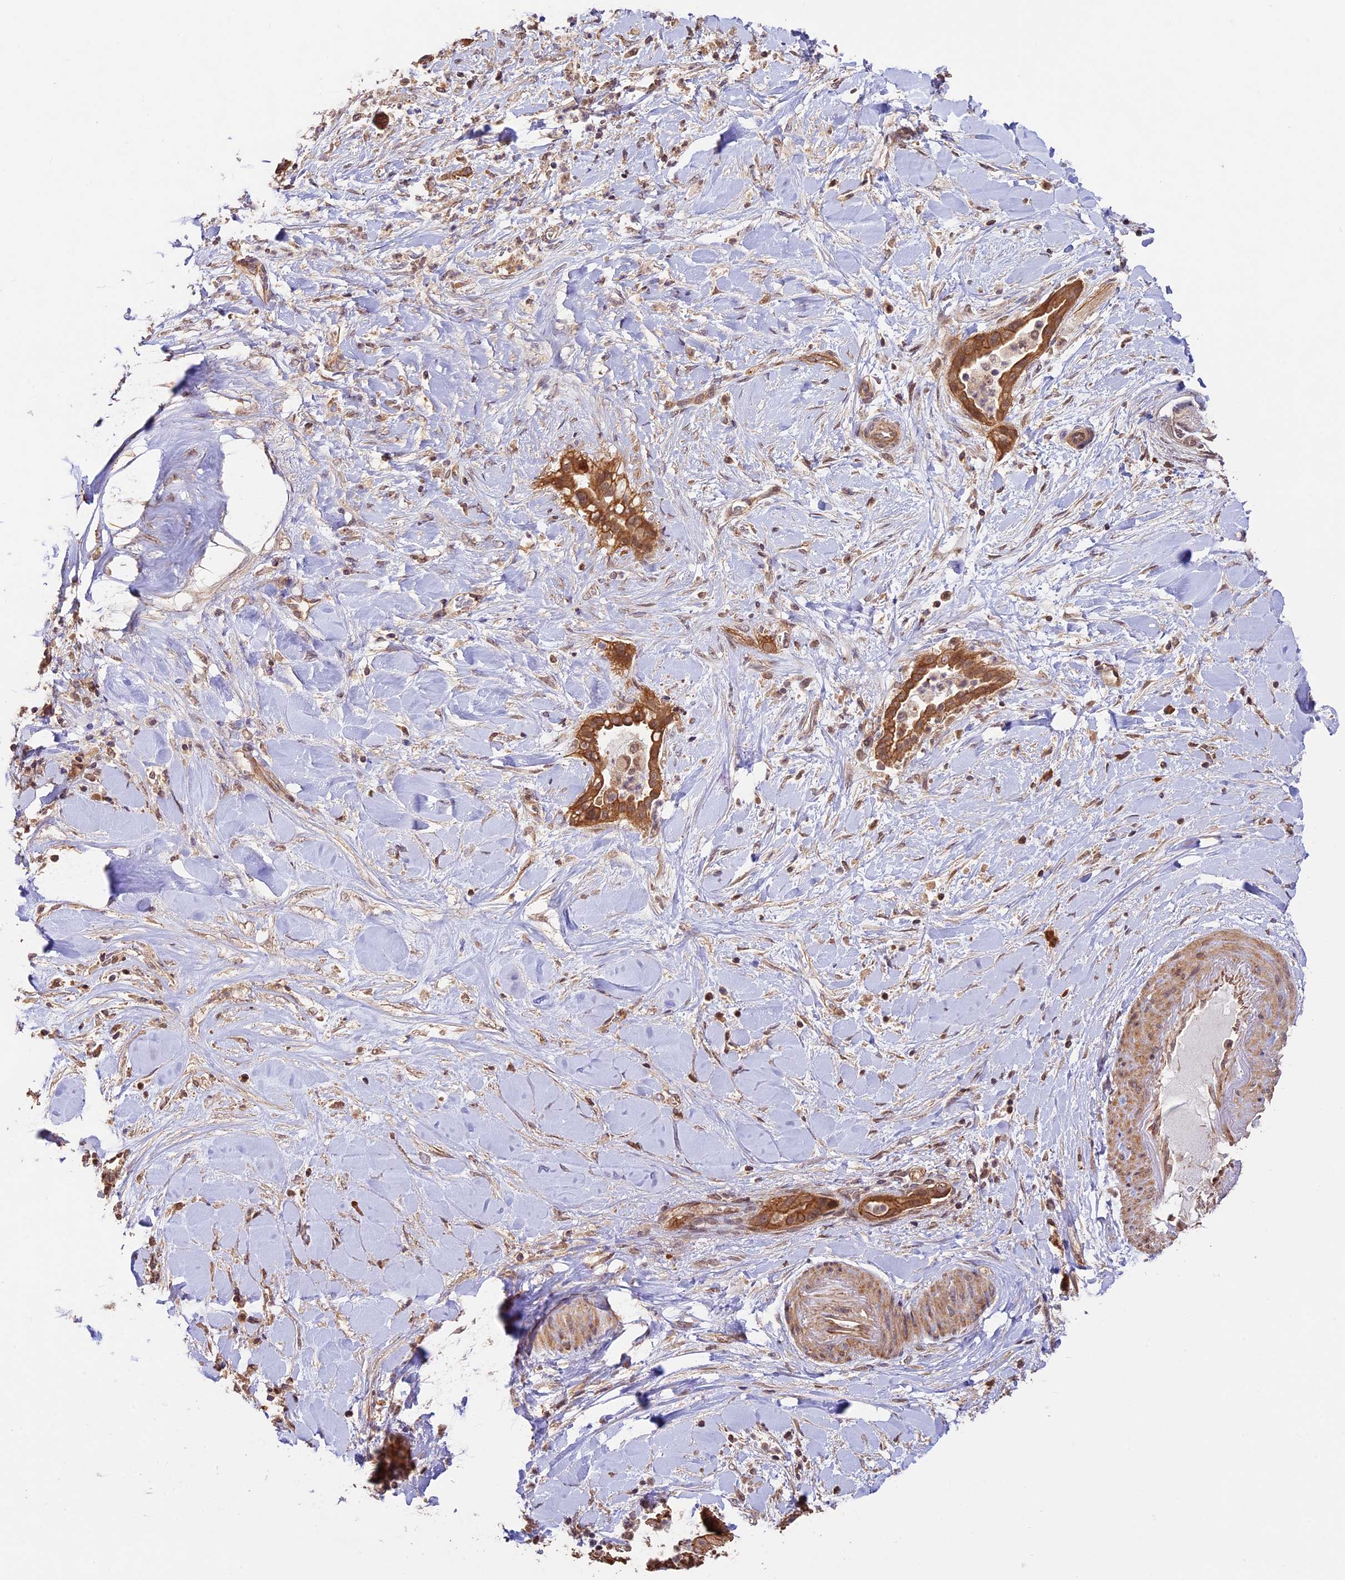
{"staining": {"intensity": "strong", "quantity": ">75%", "location": "cytoplasmic/membranous"}, "tissue": "liver cancer", "cell_type": "Tumor cells", "image_type": "cancer", "snomed": [{"axis": "morphology", "description": "Cholangiocarcinoma"}, {"axis": "topography", "description": "Liver"}], "caption": "Immunohistochemistry of human liver cancer reveals high levels of strong cytoplasmic/membranous positivity in about >75% of tumor cells. (brown staining indicates protein expression, while blue staining denotes nuclei).", "gene": "BCAS4", "patient": {"sex": "female", "age": 54}}